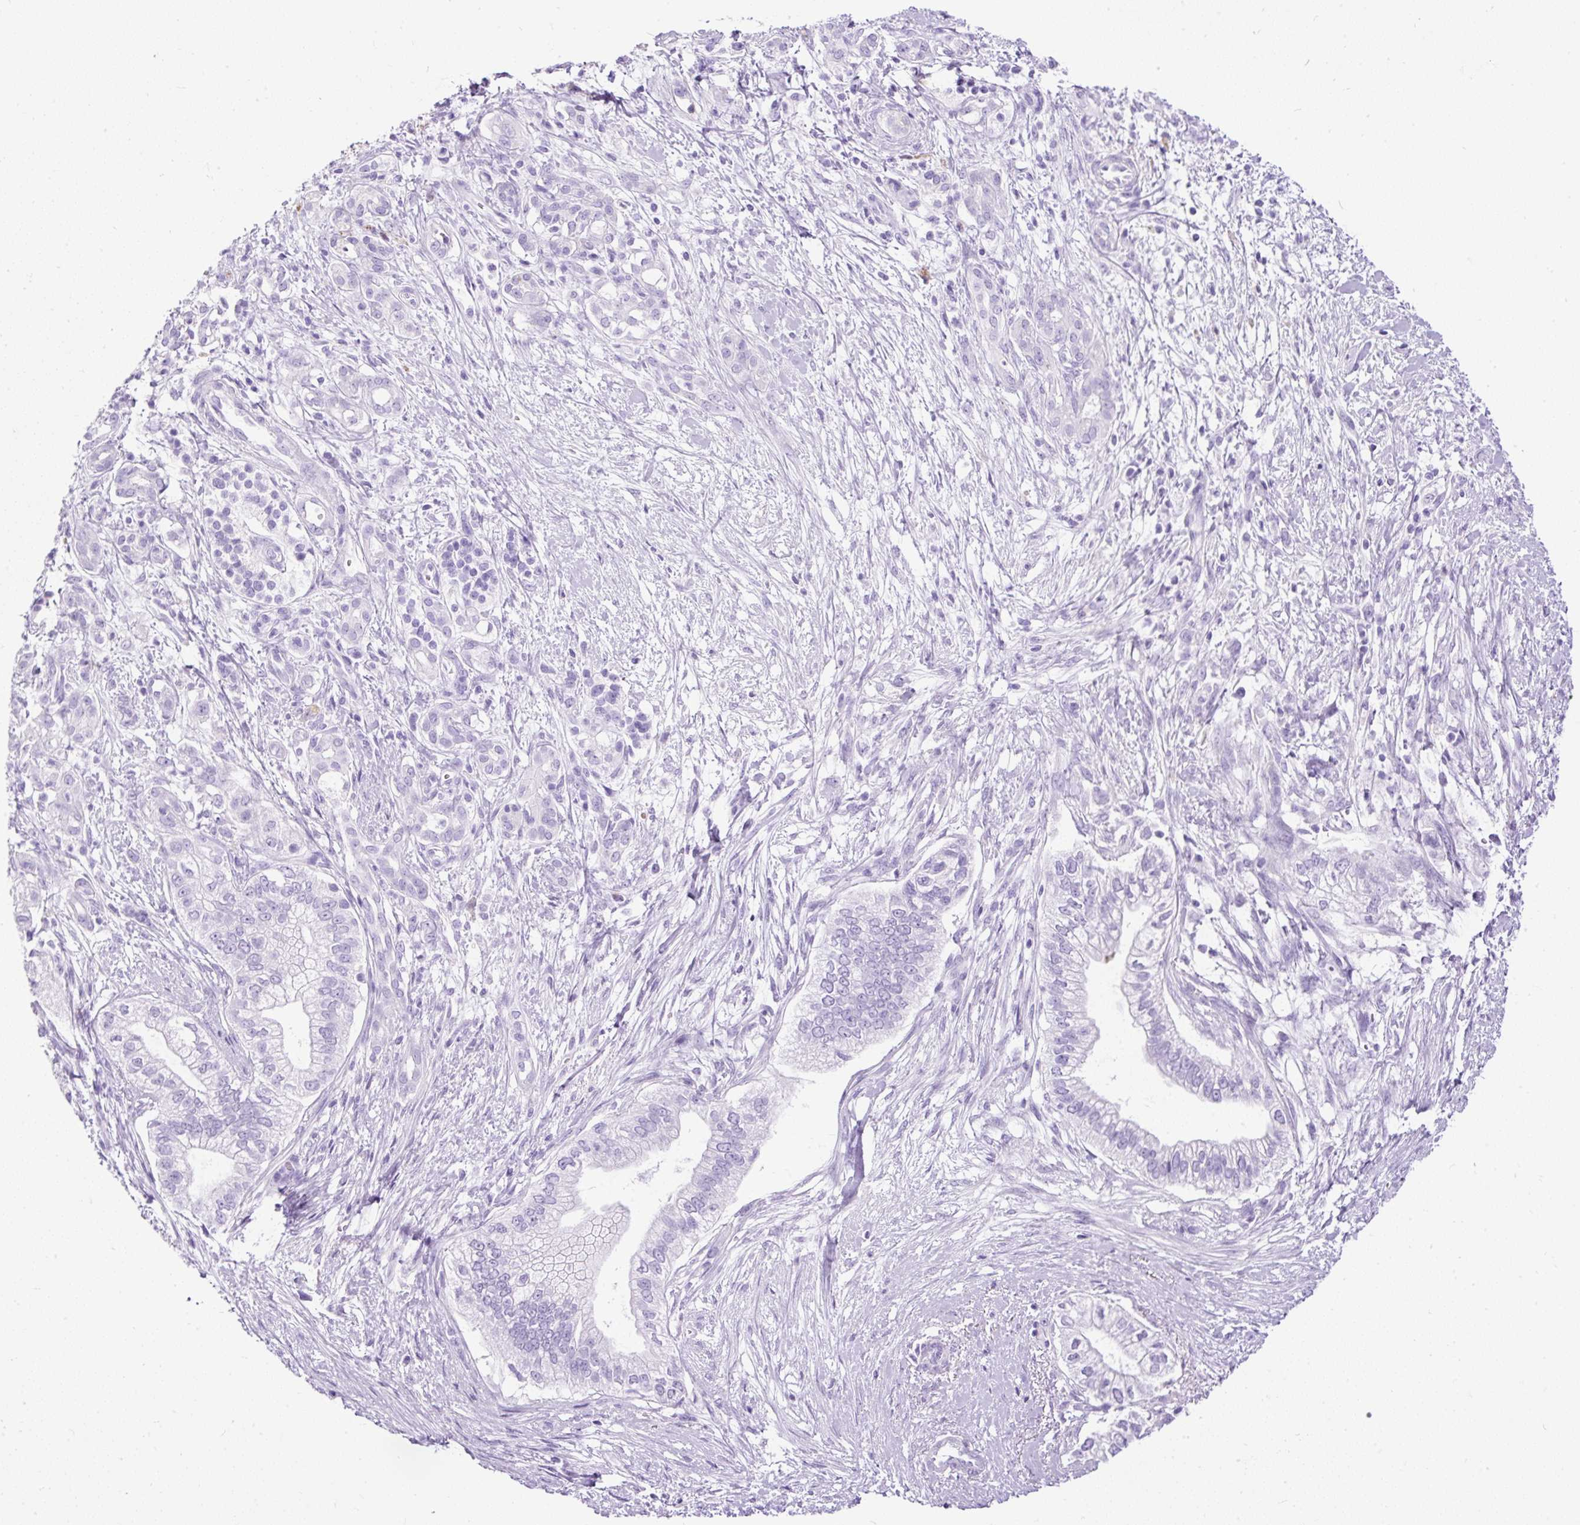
{"staining": {"intensity": "negative", "quantity": "none", "location": "none"}, "tissue": "pancreatic cancer", "cell_type": "Tumor cells", "image_type": "cancer", "snomed": [{"axis": "morphology", "description": "Adenocarcinoma, NOS"}, {"axis": "topography", "description": "Pancreas"}], "caption": "This histopathology image is of pancreatic cancer (adenocarcinoma) stained with immunohistochemistry to label a protein in brown with the nuclei are counter-stained blue. There is no staining in tumor cells. (DAB immunohistochemistry visualized using brightfield microscopy, high magnification).", "gene": "PDIA2", "patient": {"sex": "male", "age": 70}}